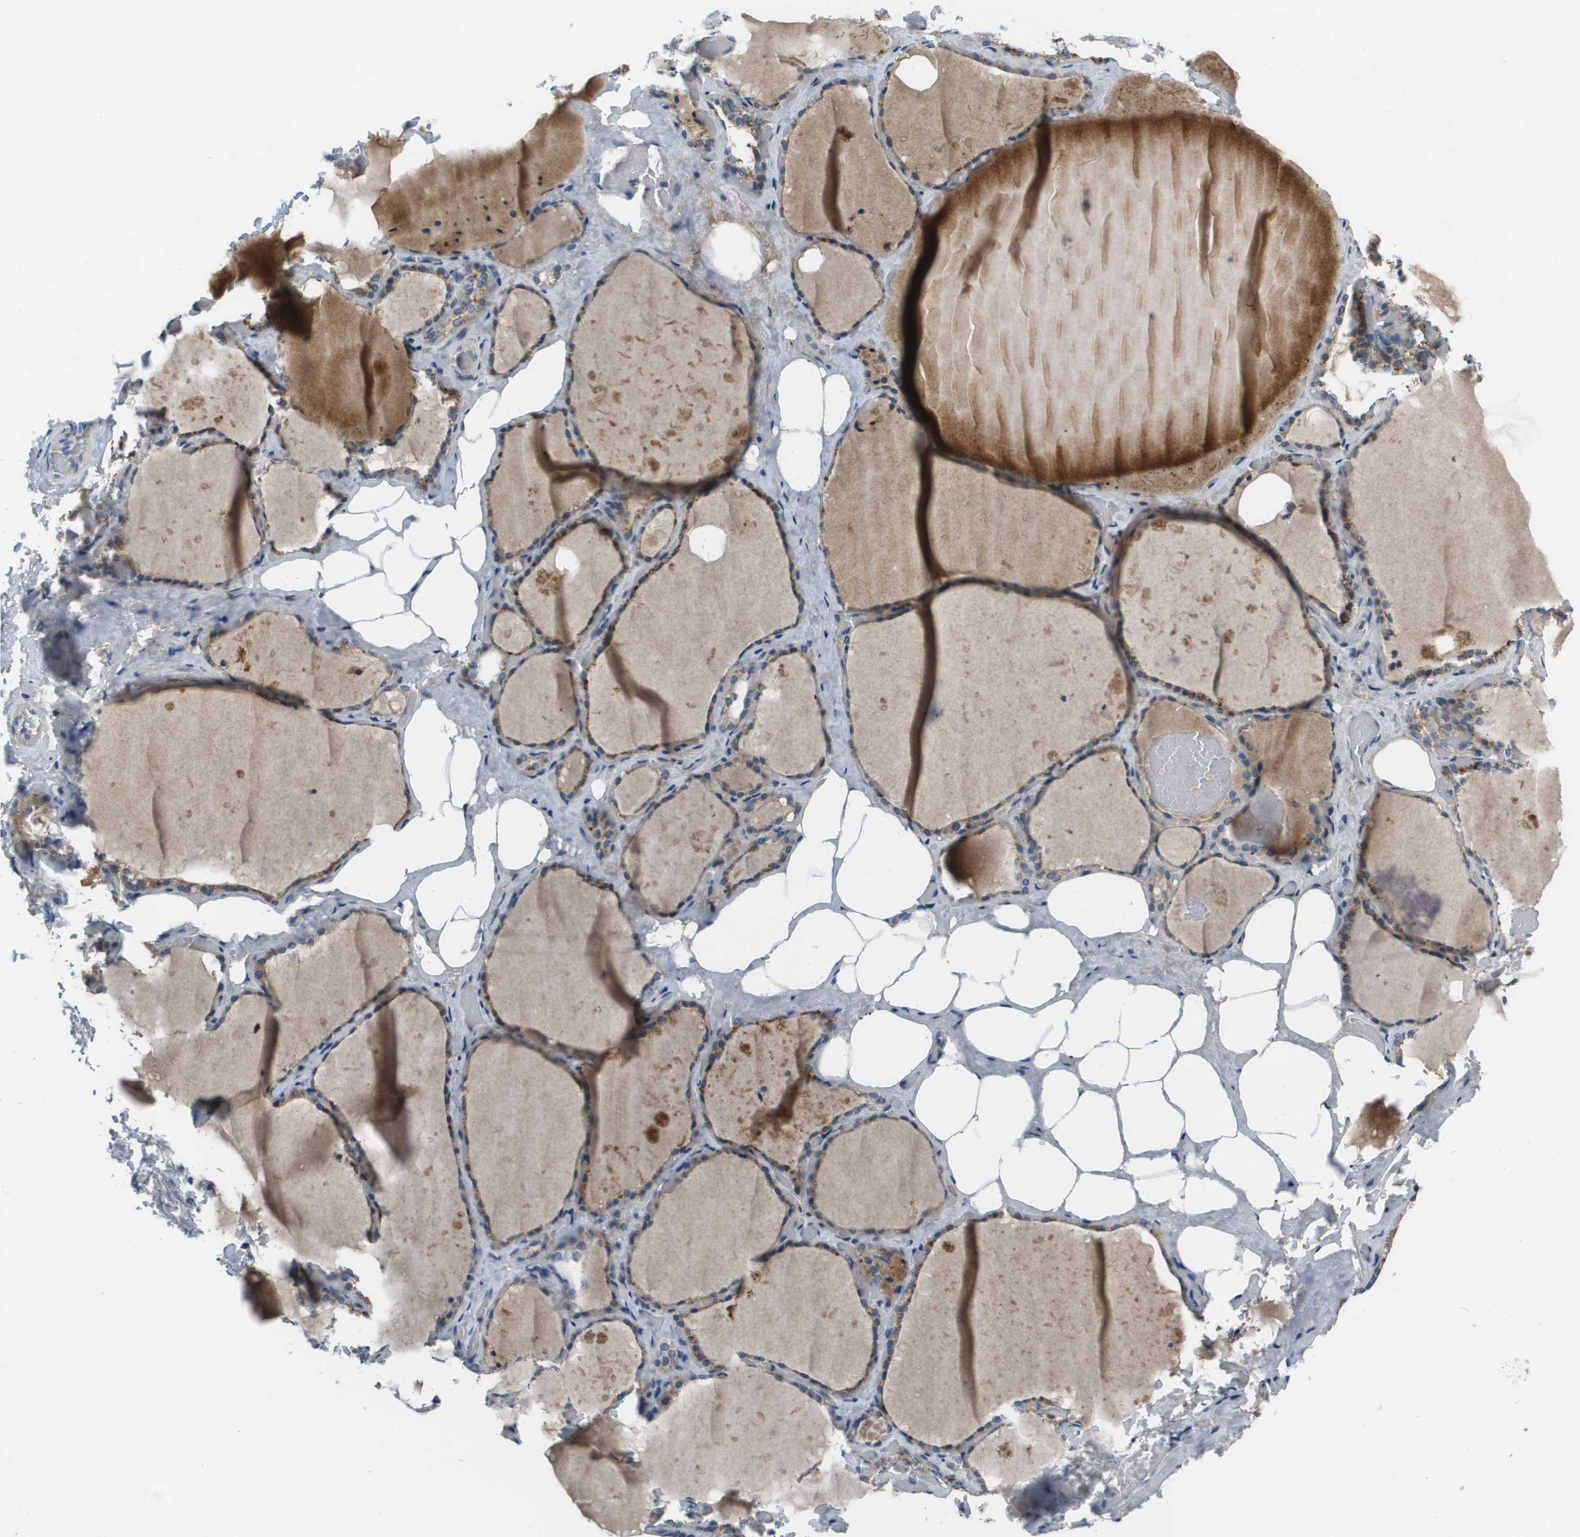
{"staining": {"intensity": "weak", "quantity": "25%-75%", "location": "cytoplasmic/membranous"}, "tissue": "thyroid gland", "cell_type": "Glandular cells", "image_type": "normal", "snomed": [{"axis": "morphology", "description": "Normal tissue, NOS"}, {"axis": "topography", "description": "Thyroid gland"}], "caption": "A brown stain highlights weak cytoplasmic/membranous staining of a protein in glandular cells of normal thyroid gland.", "gene": "PCOLCE", "patient": {"sex": "male", "age": 61}}